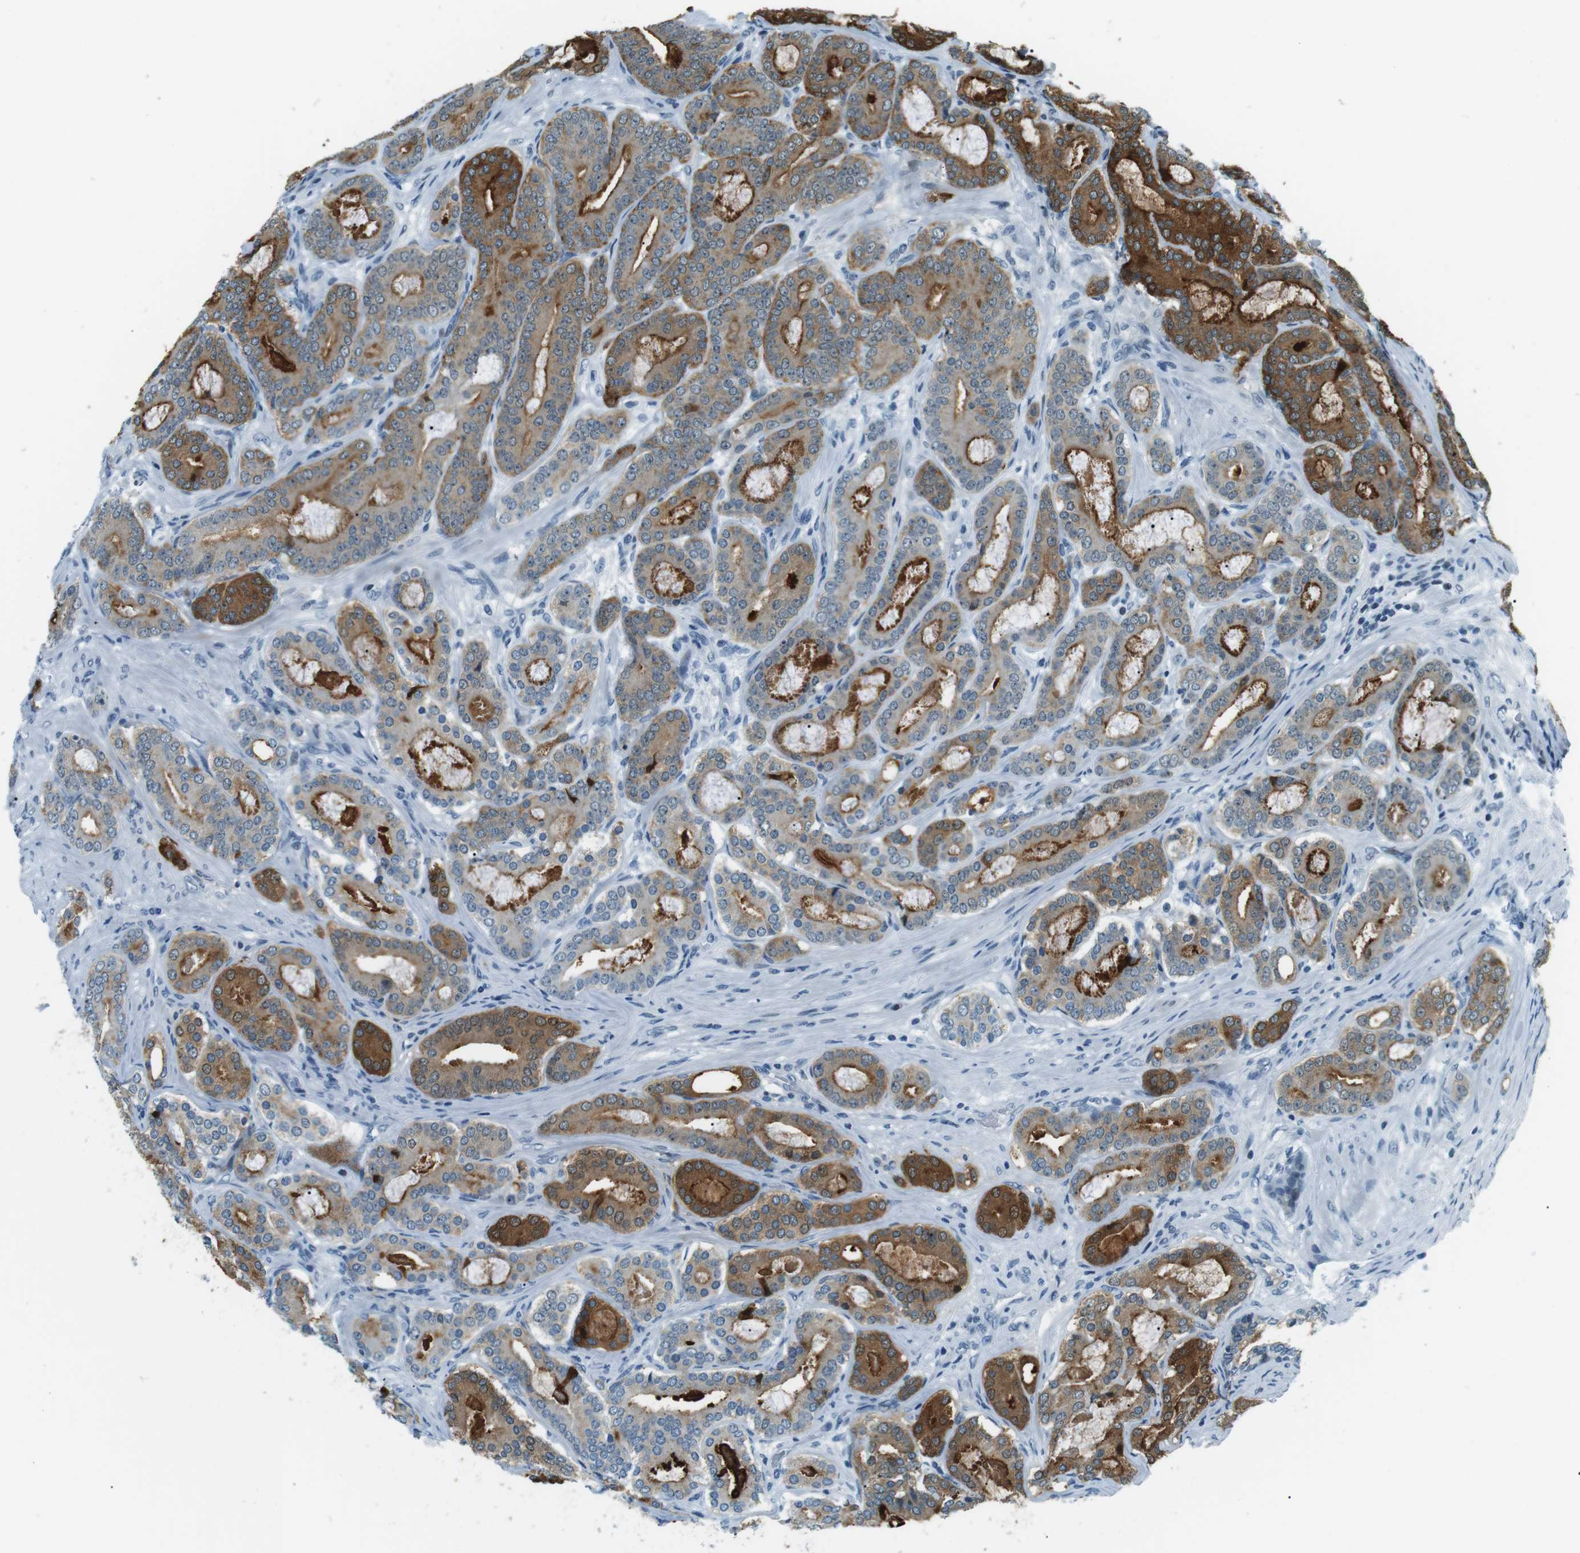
{"staining": {"intensity": "moderate", "quantity": "25%-75%", "location": "cytoplasmic/membranous"}, "tissue": "prostate cancer", "cell_type": "Tumor cells", "image_type": "cancer", "snomed": [{"axis": "morphology", "description": "Adenocarcinoma, High grade"}, {"axis": "topography", "description": "Prostate"}], "caption": "Tumor cells display medium levels of moderate cytoplasmic/membranous positivity in about 25%-75% of cells in prostate adenocarcinoma (high-grade).", "gene": "PJA1", "patient": {"sex": "male", "age": 60}}